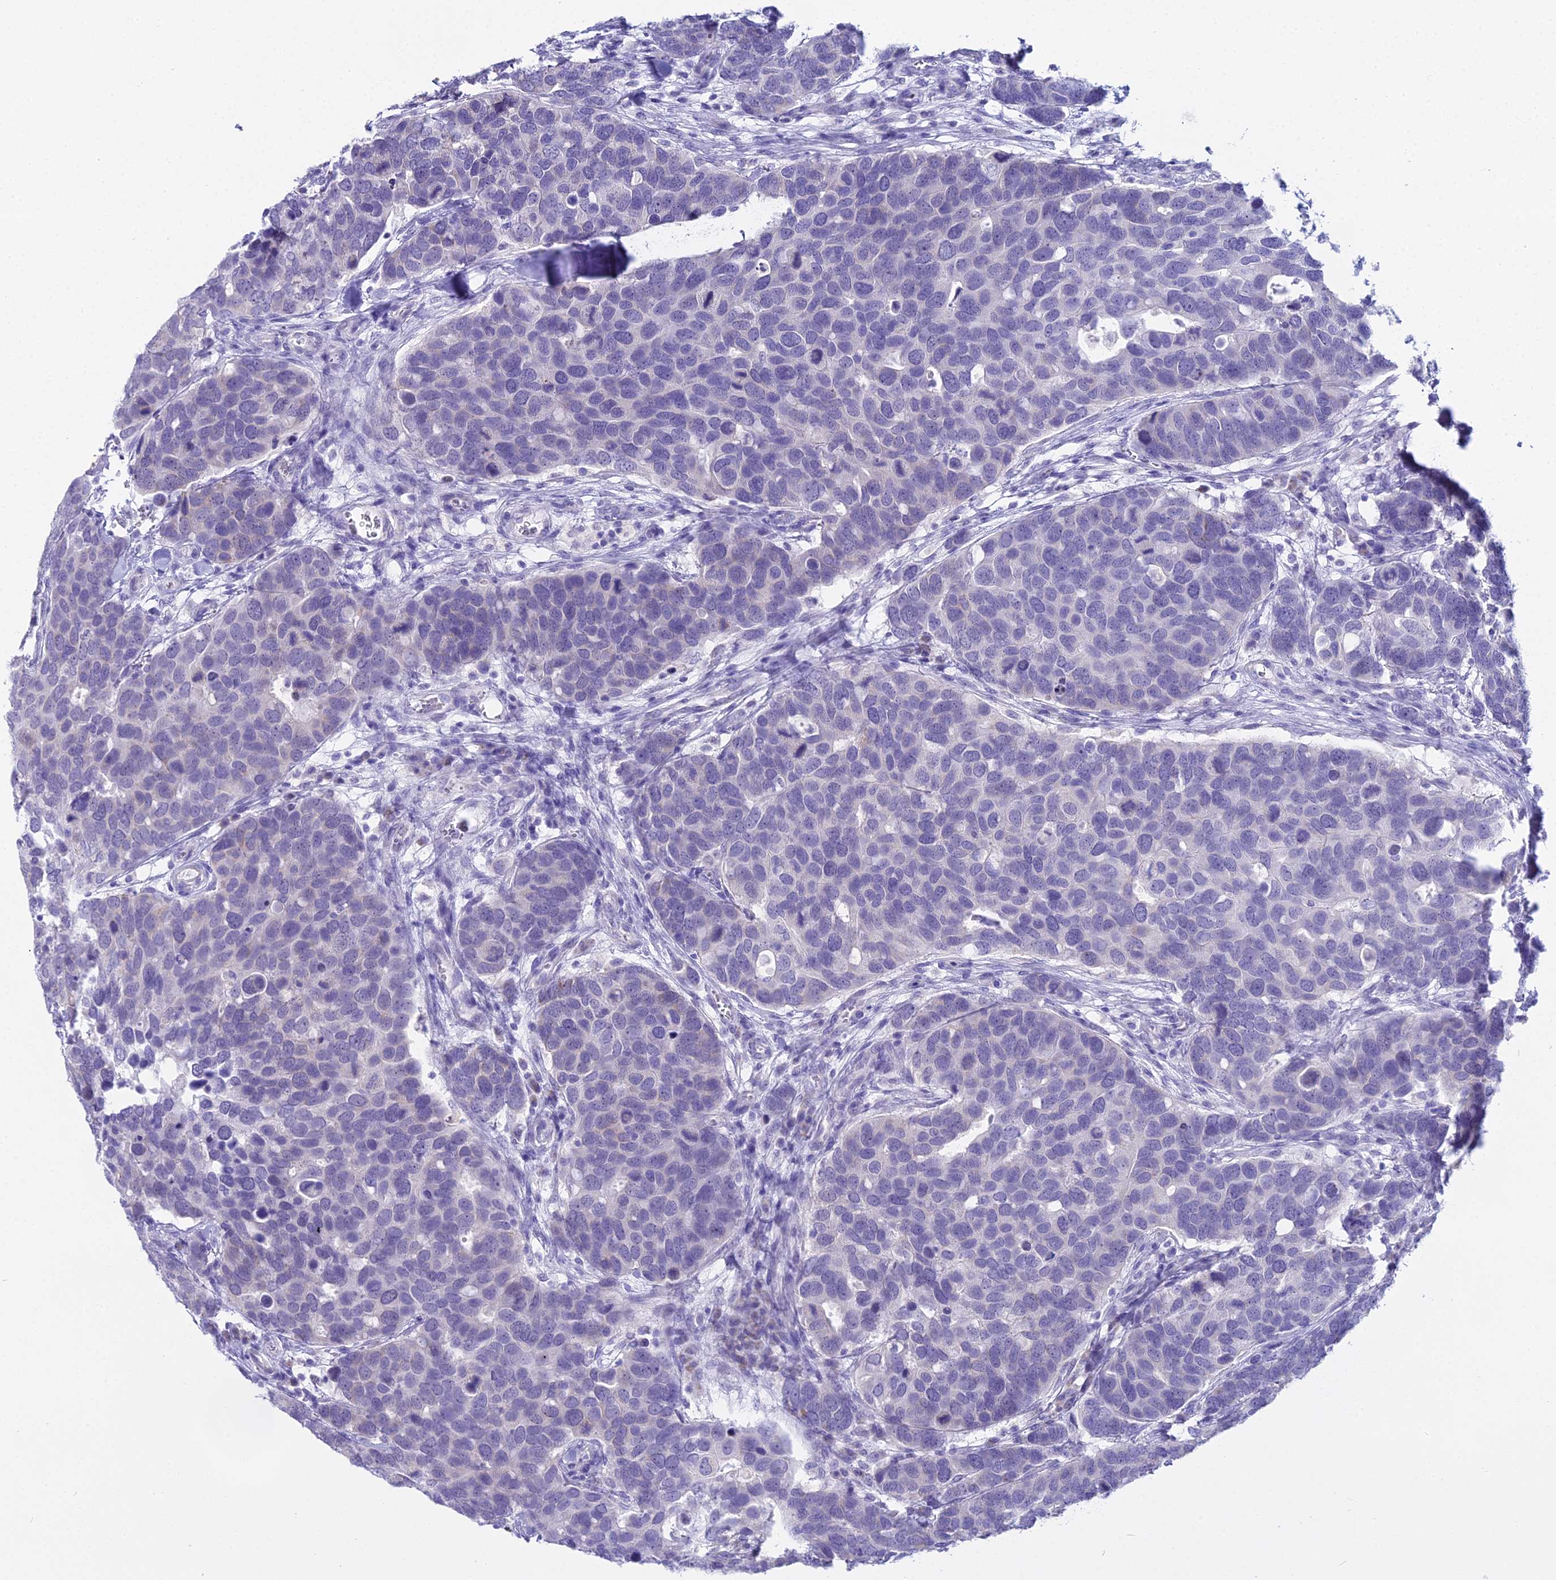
{"staining": {"intensity": "negative", "quantity": "none", "location": "none"}, "tissue": "breast cancer", "cell_type": "Tumor cells", "image_type": "cancer", "snomed": [{"axis": "morphology", "description": "Duct carcinoma"}, {"axis": "topography", "description": "Breast"}], "caption": "High power microscopy image of an immunohistochemistry image of breast infiltrating ductal carcinoma, revealing no significant expression in tumor cells.", "gene": "CGB2", "patient": {"sex": "female", "age": 83}}